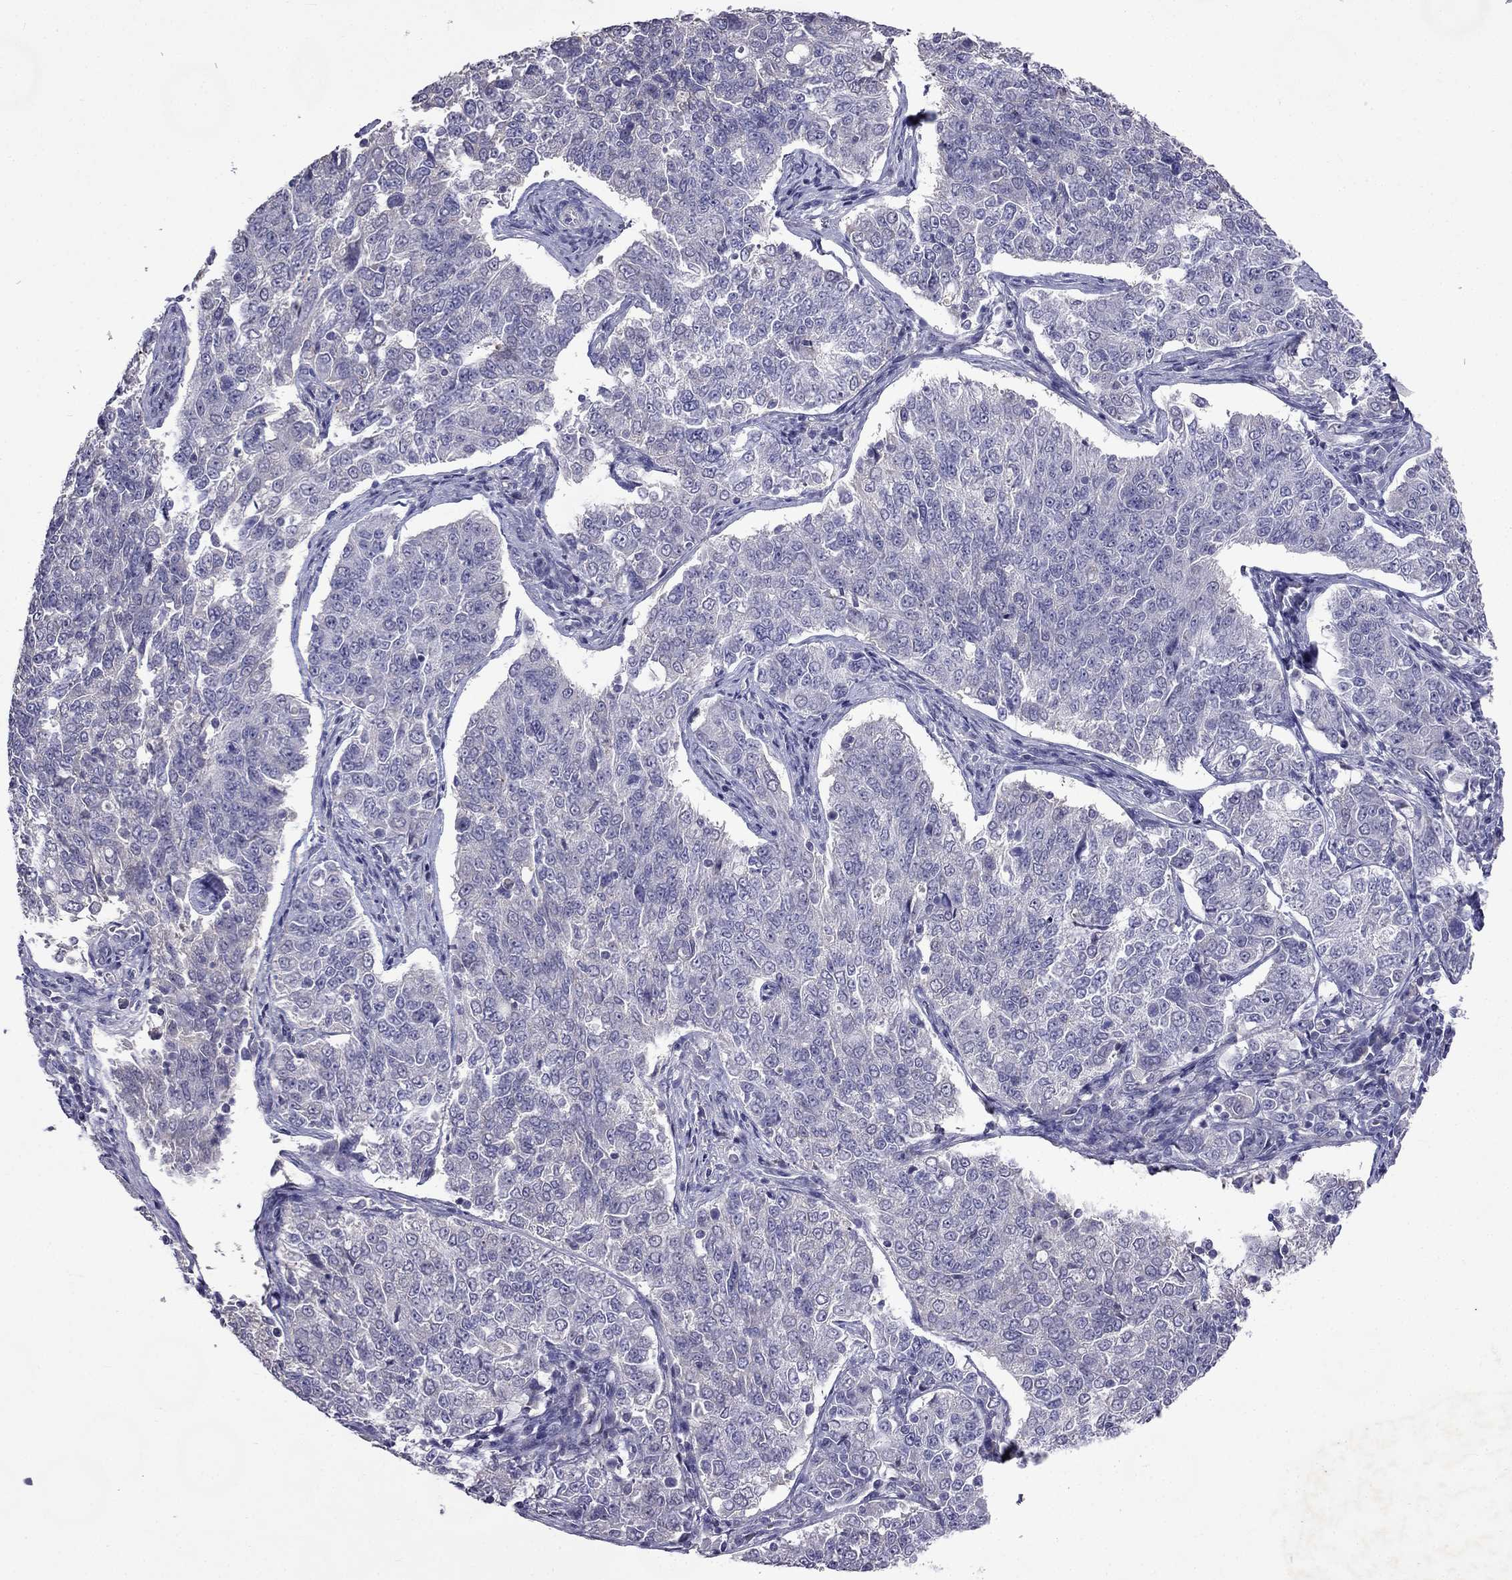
{"staining": {"intensity": "negative", "quantity": "none", "location": "none"}, "tissue": "endometrial cancer", "cell_type": "Tumor cells", "image_type": "cancer", "snomed": [{"axis": "morphology", "description": "Adenocarcinoma, NOS"}, {"axis": "topography", "description": "Endometrium"}], "caption": "Protein analysis of endometrial adenocarcinoma exhibits no significant positivity in tumor cells.", "gene": "AQP9", "patient": {"sex": "female", "age": 43}}